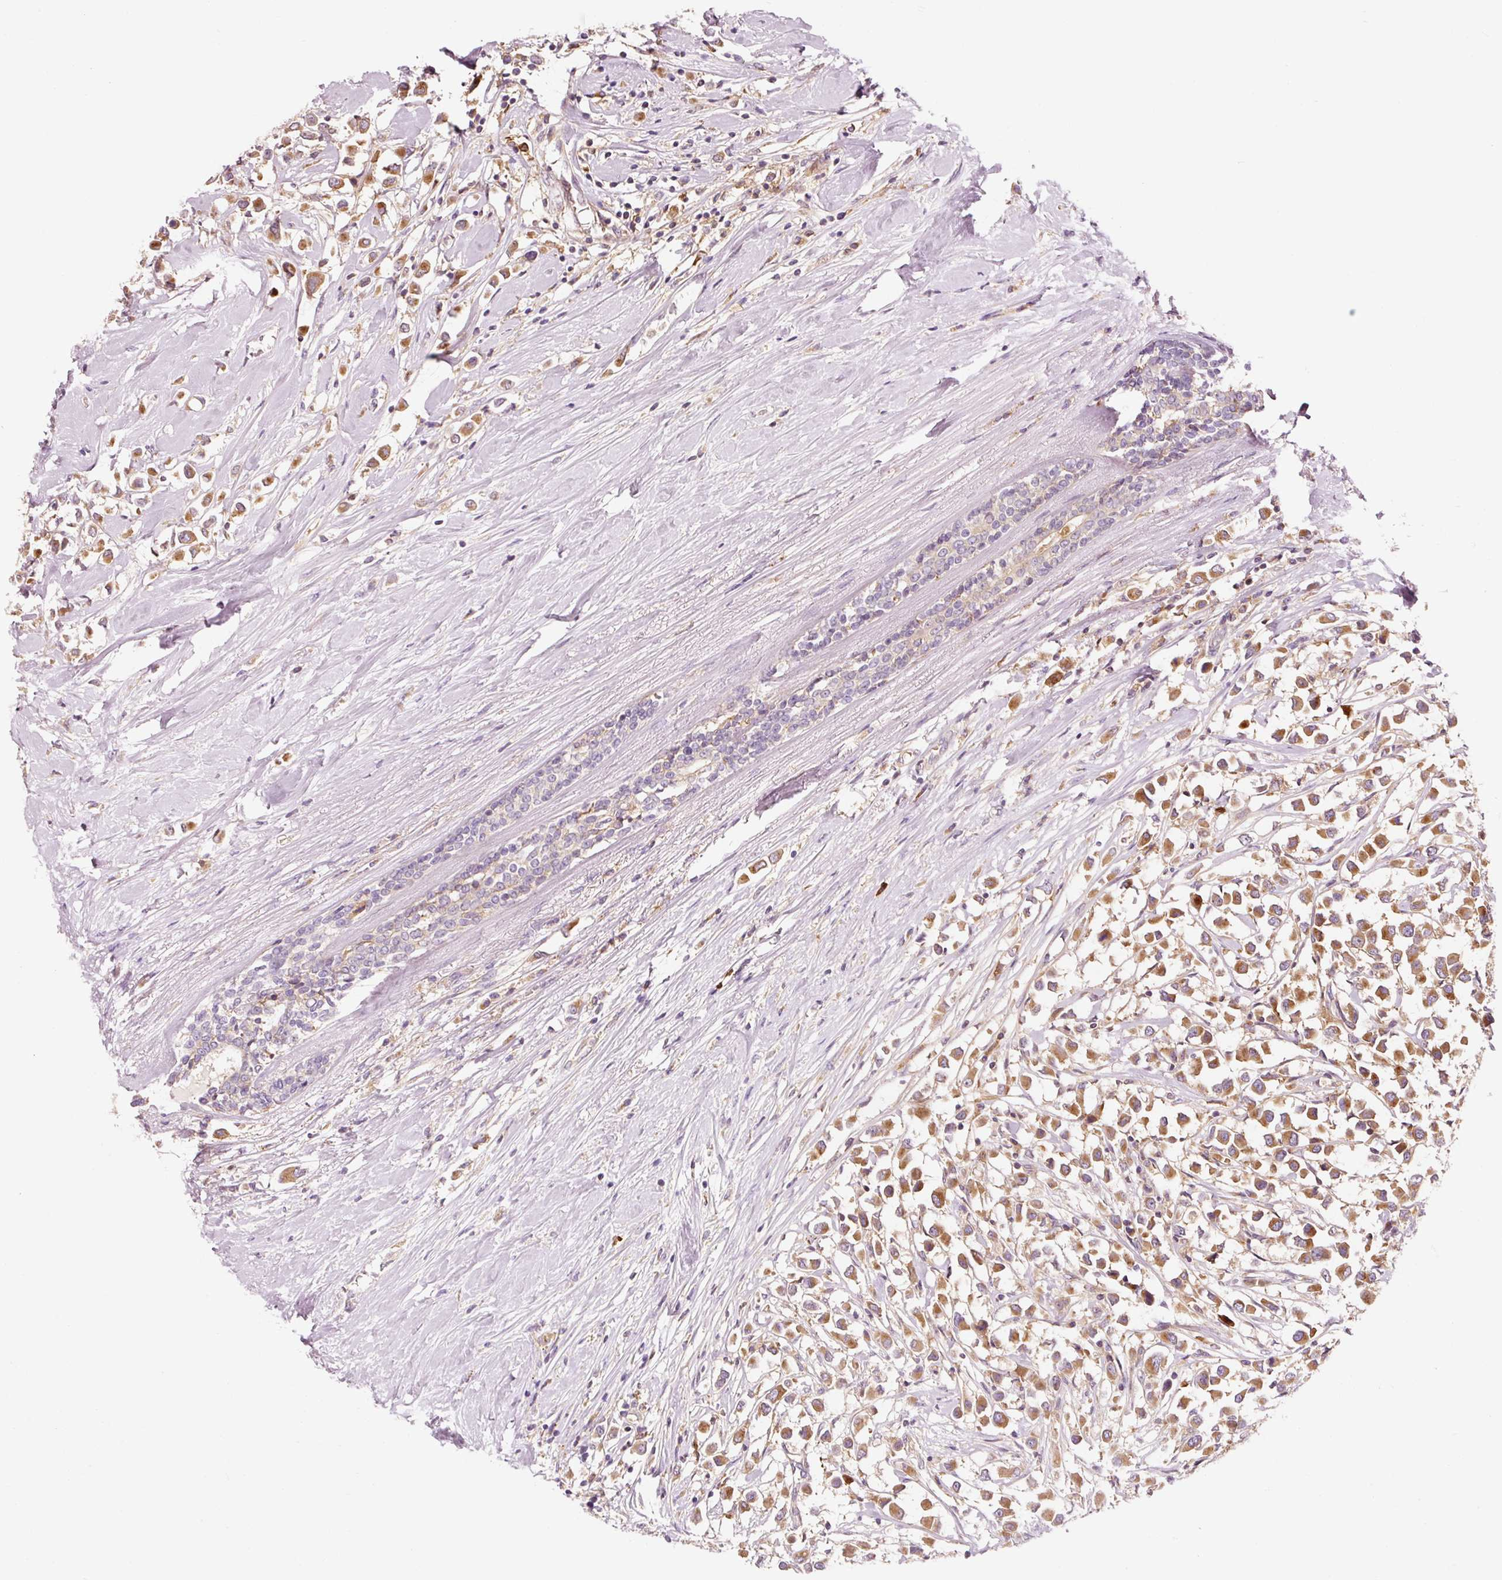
{"staining": {"intensity": "strong", "quantity": ">75%", "location": "cytoplasmic/membranous"}, "tissue": "breast cancer", "cell_type": "Tumor cells", "image_type": "cancer", "snomed": [{"axis": "morphology", "description": "Duct carcinoma"}, {"axis": "topography", "description": "Breast"}], "caption": "Protein staining exhibits strong cytoplasmic/membranous expression in approximately >75% of tumor cells in breast cancer.", "gene": "NAPA", "patient": {"sex": "female", "age": 61}}